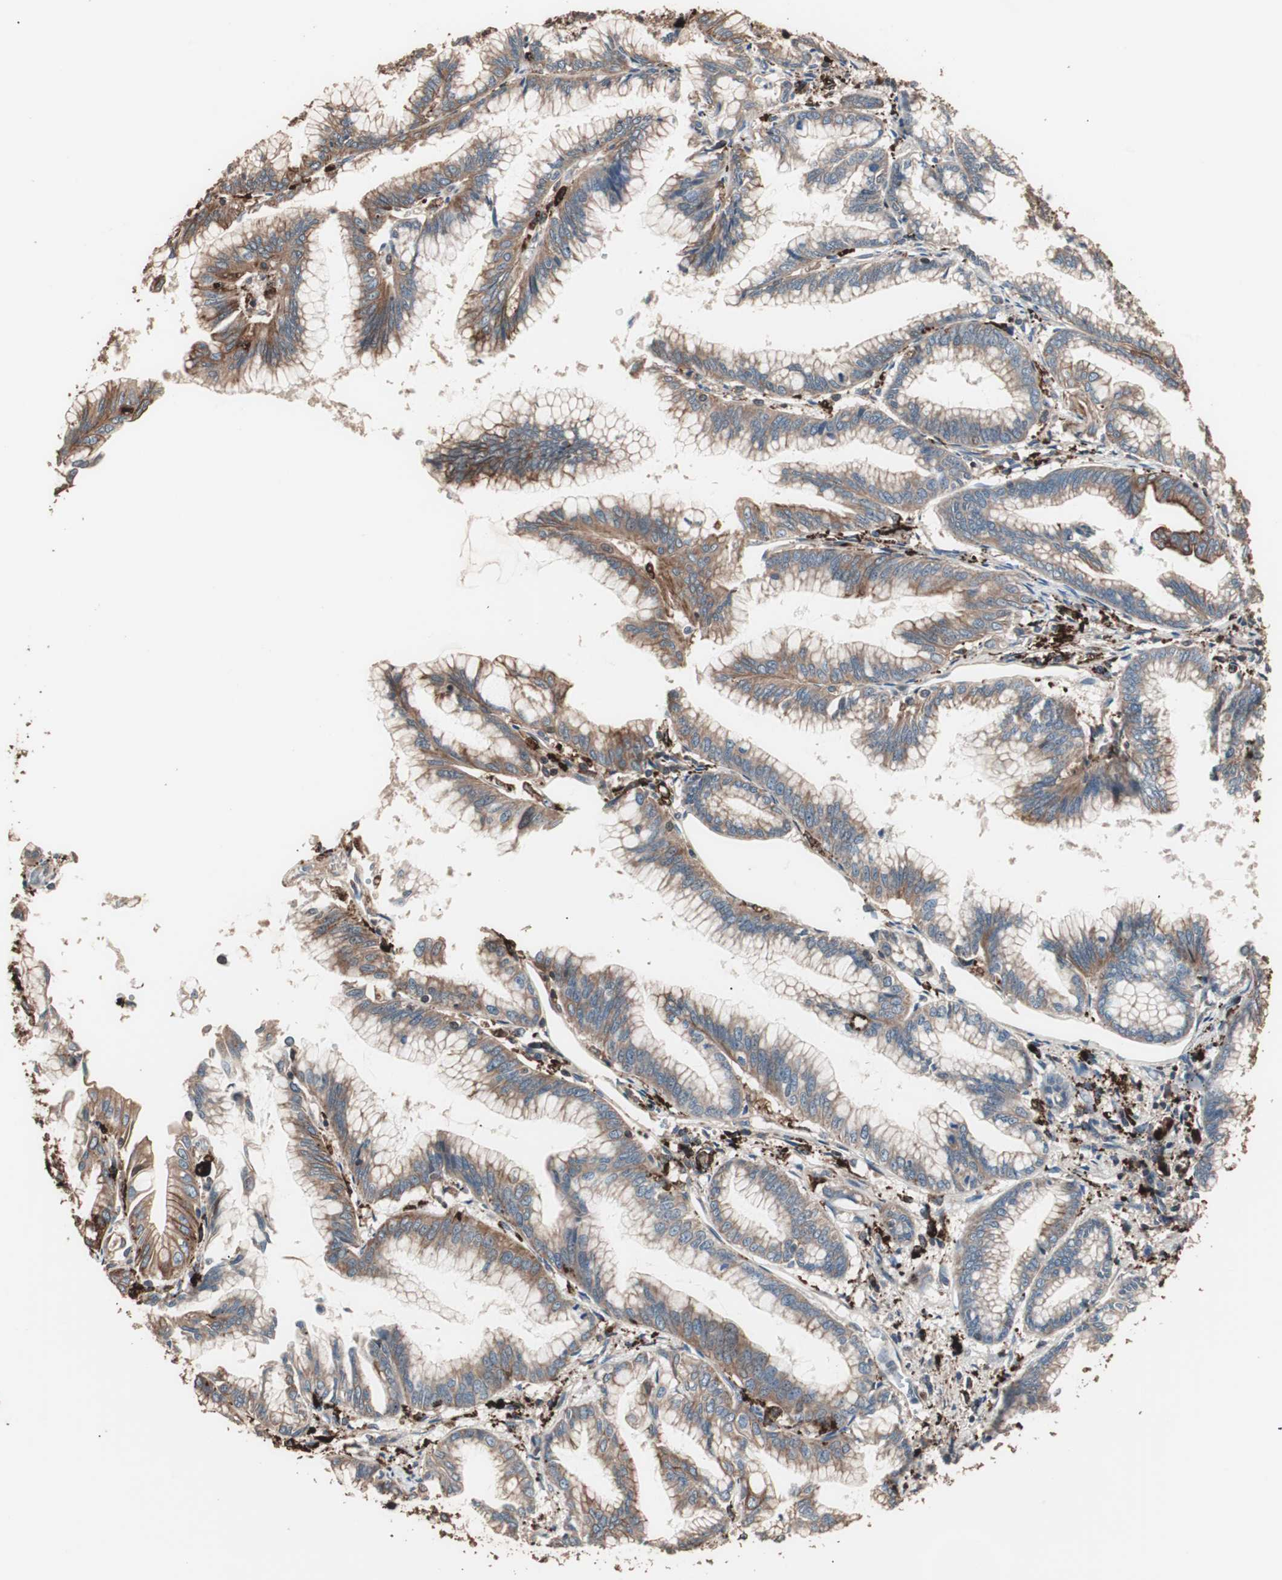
{"staining": {"intensity": "moderate", "quantity": ">75%", "location": "cytoplasmic/membranous"}, "tissue": "pancreatic cancer", "cell_type": "Tumor cells", "image_type": "cancer", "snomed": [{"axis": "morphology", "description": "Adenocarcinoma, NOS"}, {"axis": "topography", "description": "Pancreas"}], "caption": "A photomicrograph of human pancreatic adenocarcinoma stained for a protein exhibits moderate cytoplasmic/membranous brown staining in tumor cells. (DAB = brown stain, brightfield microscopy at high magnification).", "gene": "CCT3", "patient": {"sex": "female", "age": 64}}